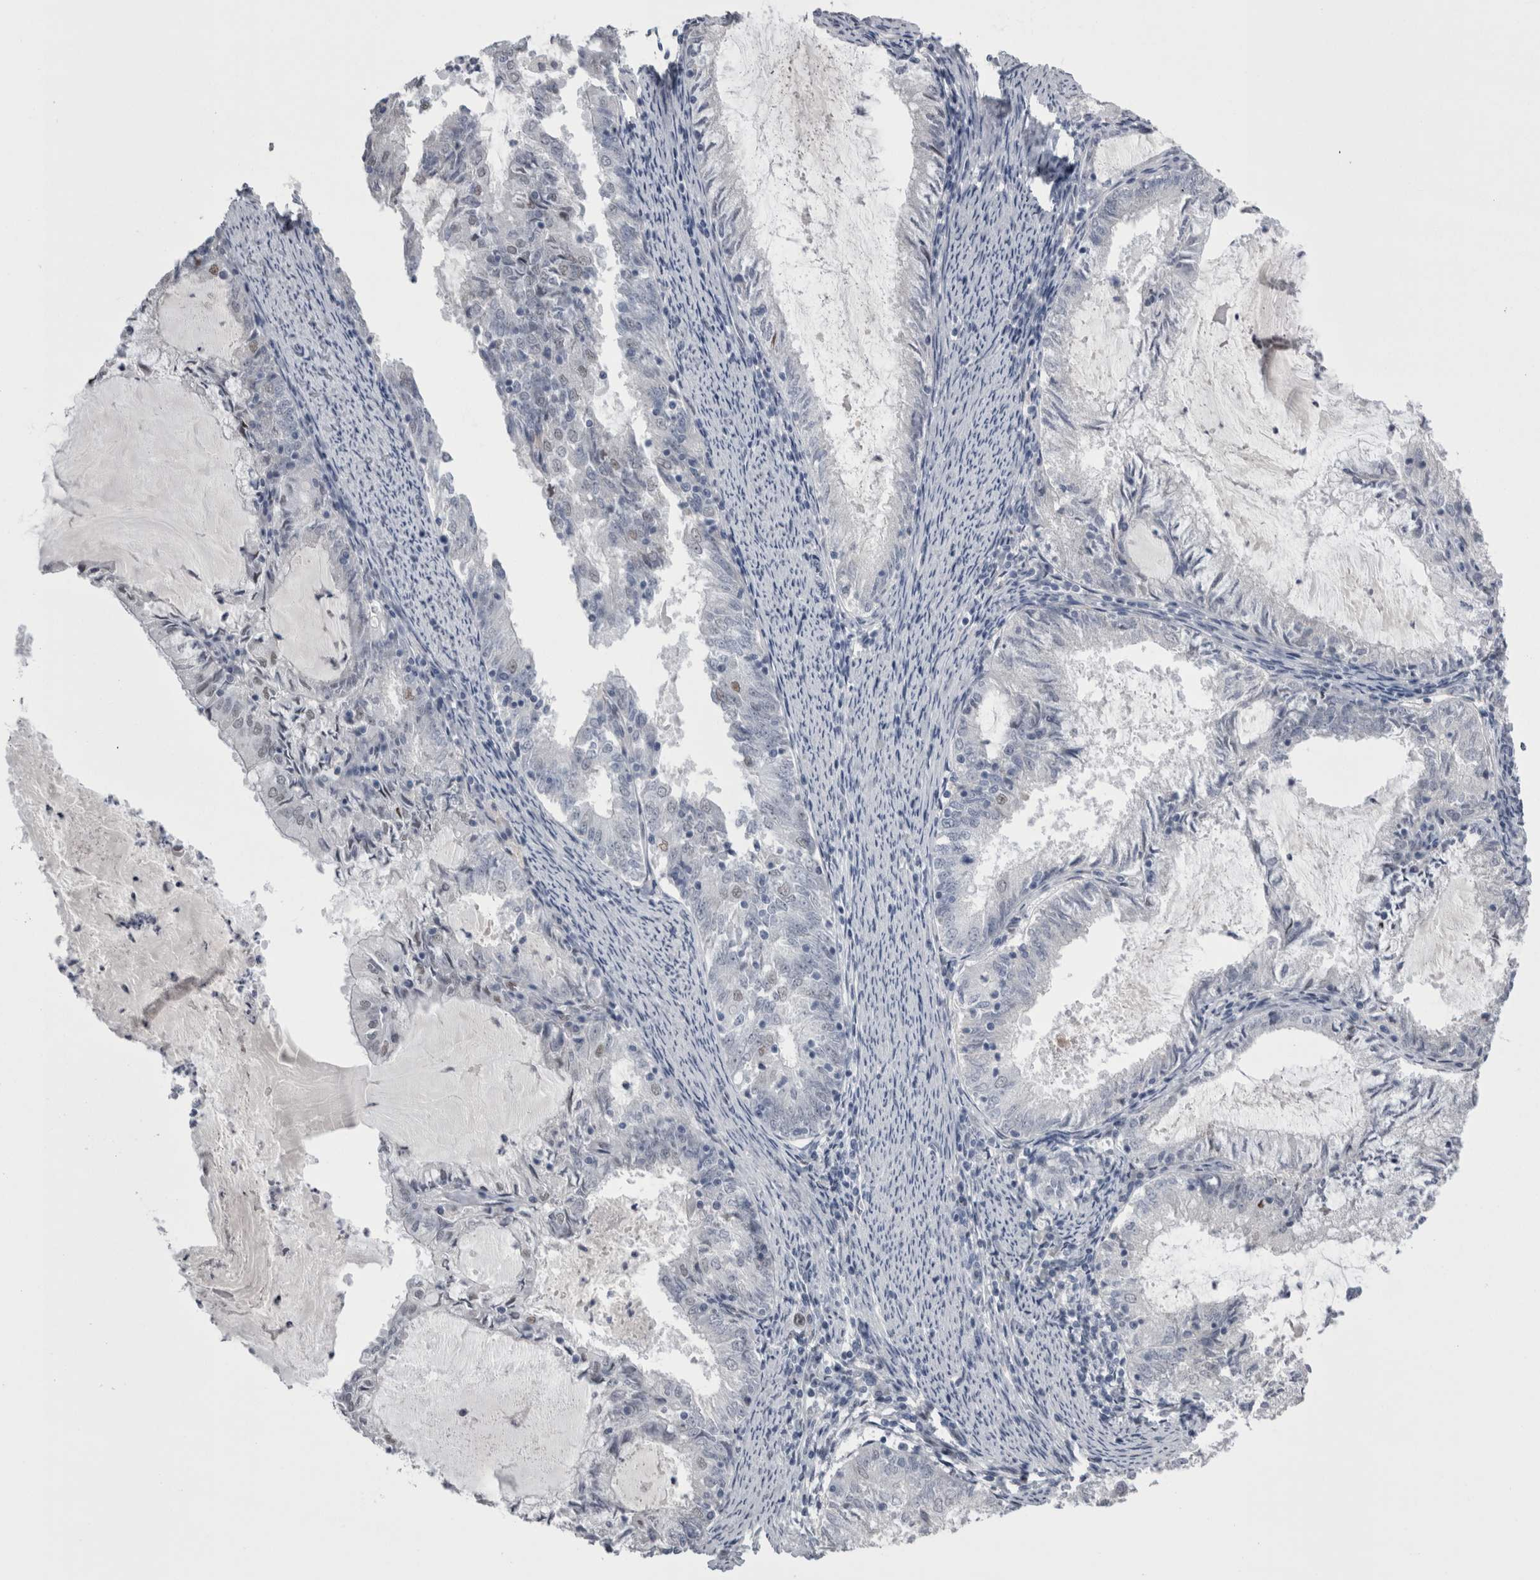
{"staining": {"intensity": "negative", "quantity": "none", "location": "none"}, "tissue": "endometrial cancer", "cell_type": "Tumor cells", "image_type": "cancer", "snomed": [{"axis": "morphology", "description": "Adenocarcinoma, NOS"}, {"axis": "topography", "description": "Endometrium"}], "caption": "Tumor cells are negative for protein expression in human endometrial cancer (adenocarcinoma).", "gene": "C1orf54", "patient": {"sex": "female", "age": 57}}